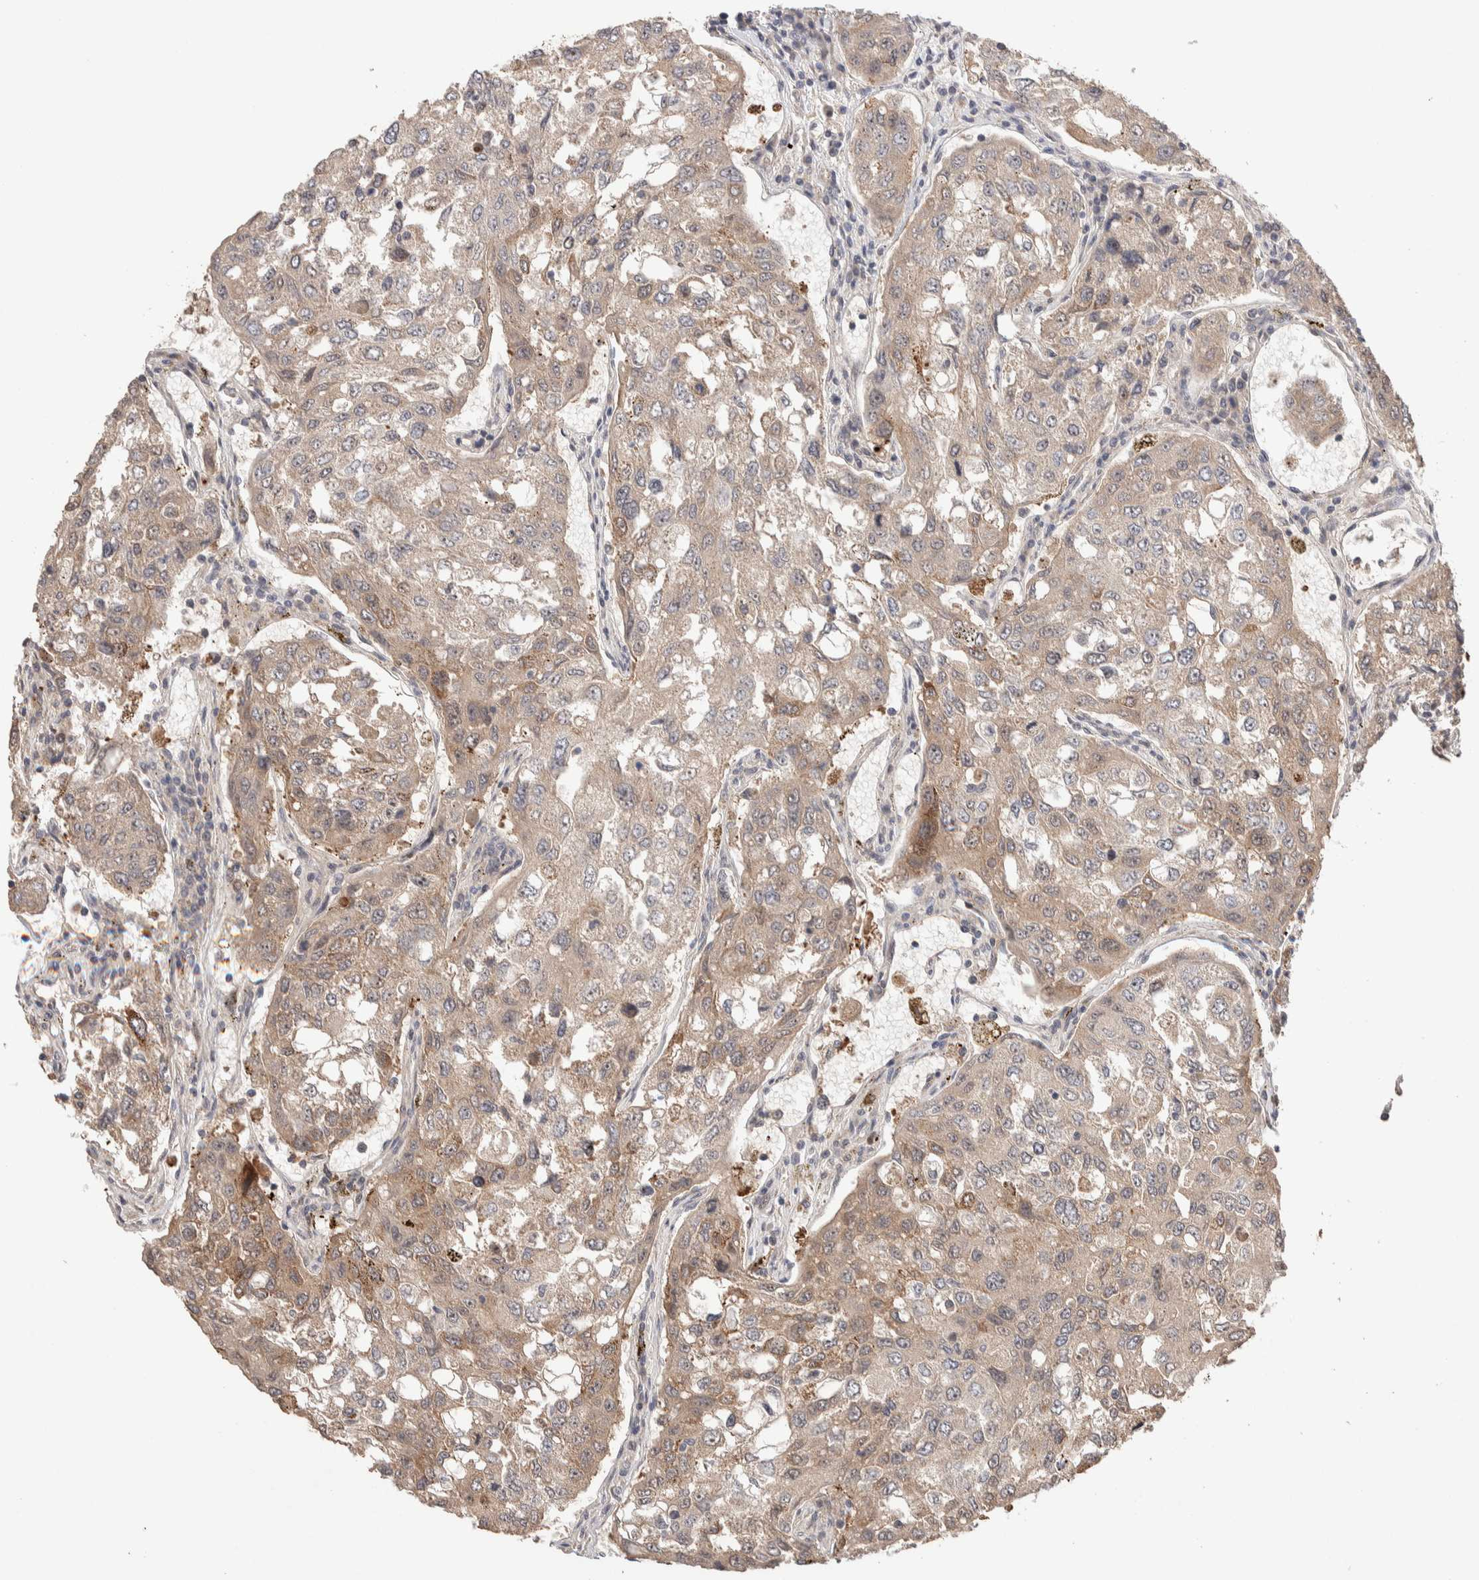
{"staining": {"intensity": "weak", "quantity": ">75%", "location": "cytoplasmic/membranous"}, "tissue": "urothelial cancer", "cell_type": "Tumor cells", "image_type": "cancer", "snomed": [{"axis": "morphology", "description": "Urothelial carcinoma, High grade"}, {"axis": "topography", "description": "Lymph node"}, {"axis": "topography", "description": "Urinary bladder"}], "caption": "Immunohistochemical staining of urothelial cancer shows weak cytoplasmic/membranous protein expression in approximately >75% of tumor cells. The protein is stained brown, and the nuclei are stained in blue (DAB (3,3'-diaminobenzidine) IHC with brightfield microscopy, high magnification).", "gene": "PRDM15", "patient": {"sex": "male", "age": 51}}